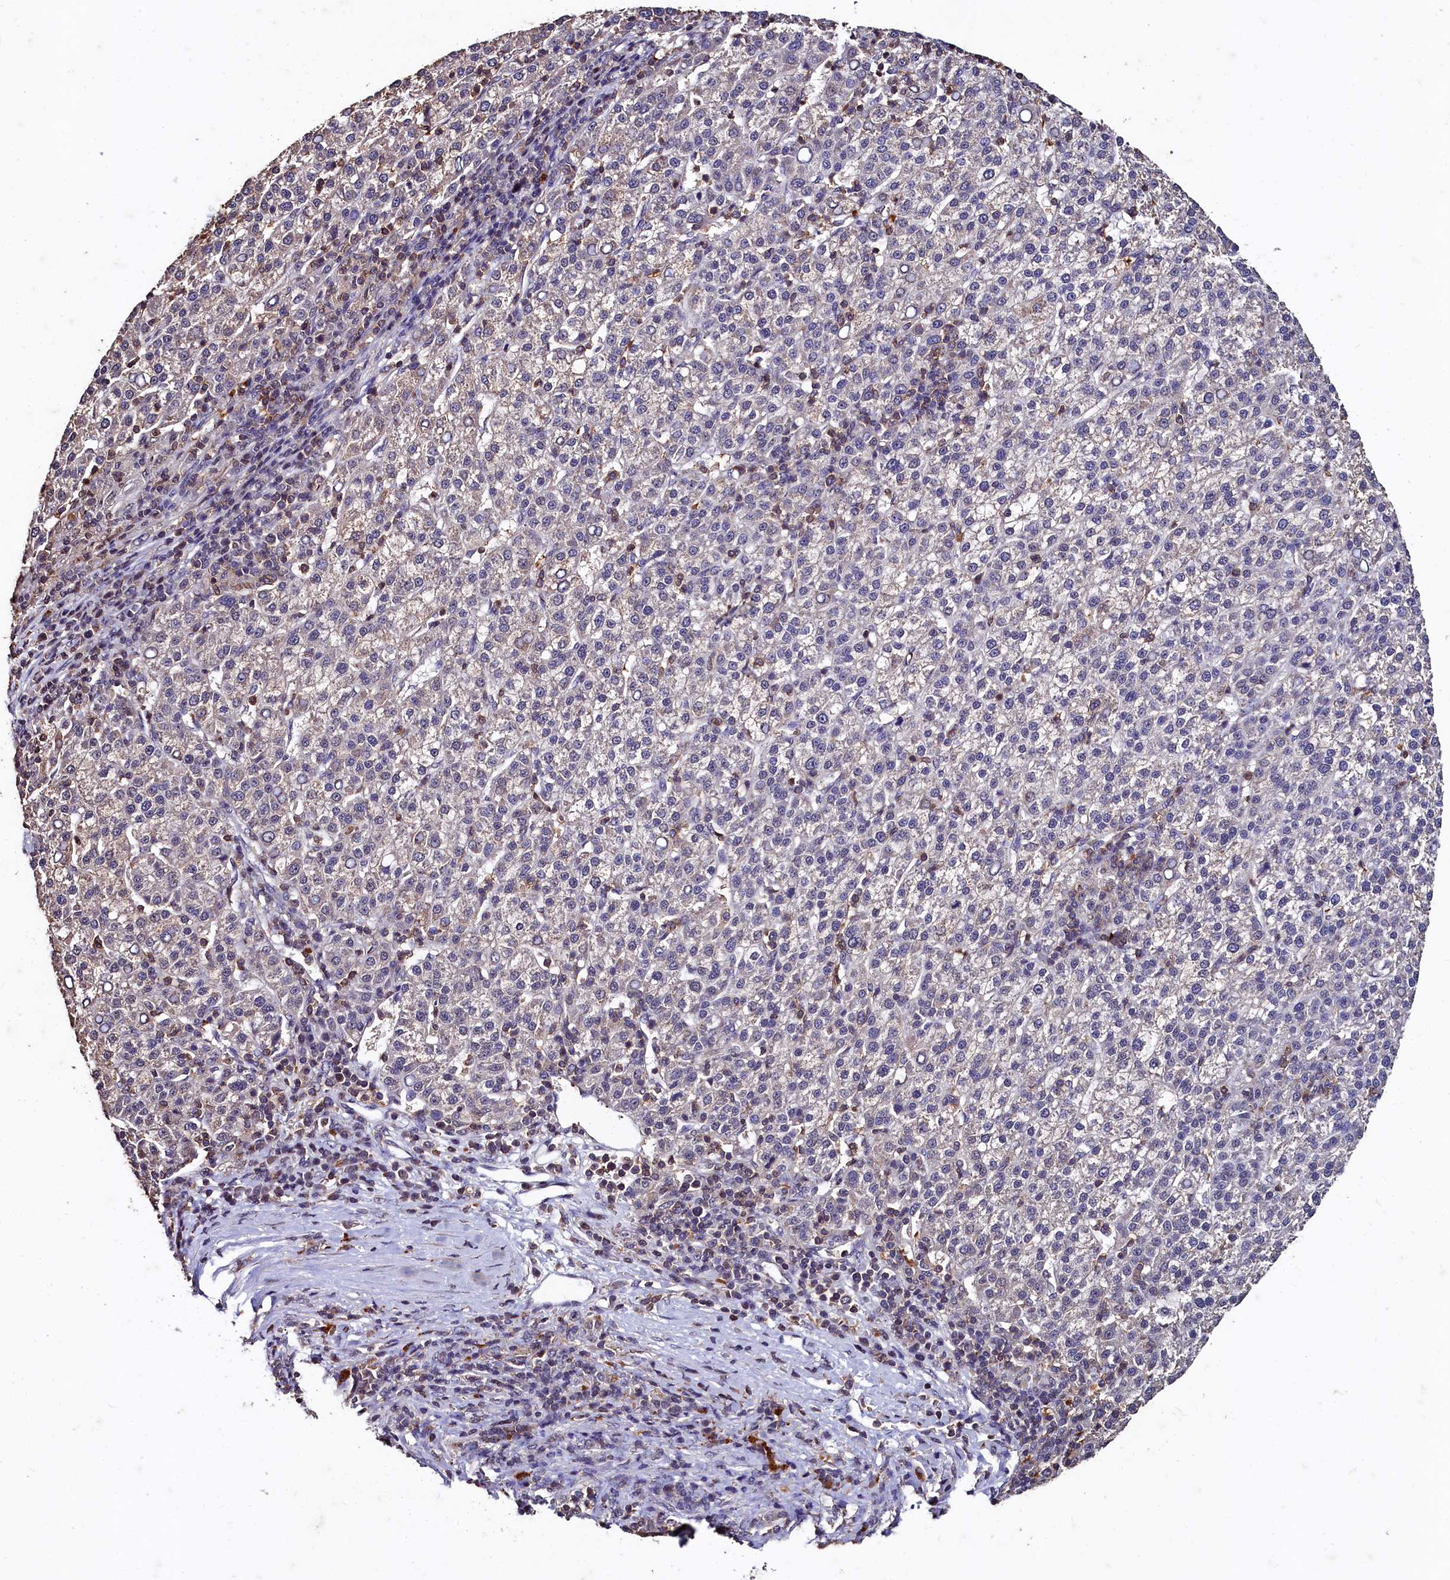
{"staining": {"intensity": "weak", "quantity": "<25%", "location": "cytoplasmic/membranous"}, "tissue": "liver cancer", "cell_type": "Tumor cells", "image_type": "cancer", "snomed": [{"axis": "morphology", "description": "Carcinoma, Hepatocellular, NOS"}, {"axis": "topography", "description": "Liver"}], "caption": "DAB immunohistochemical staining of liver cancer (hepatocellular carcinoma) exhibits no significant expression in tumor cells.", "gene": "CSTPP1", "patient": {"sex": "female", "age": 58}}